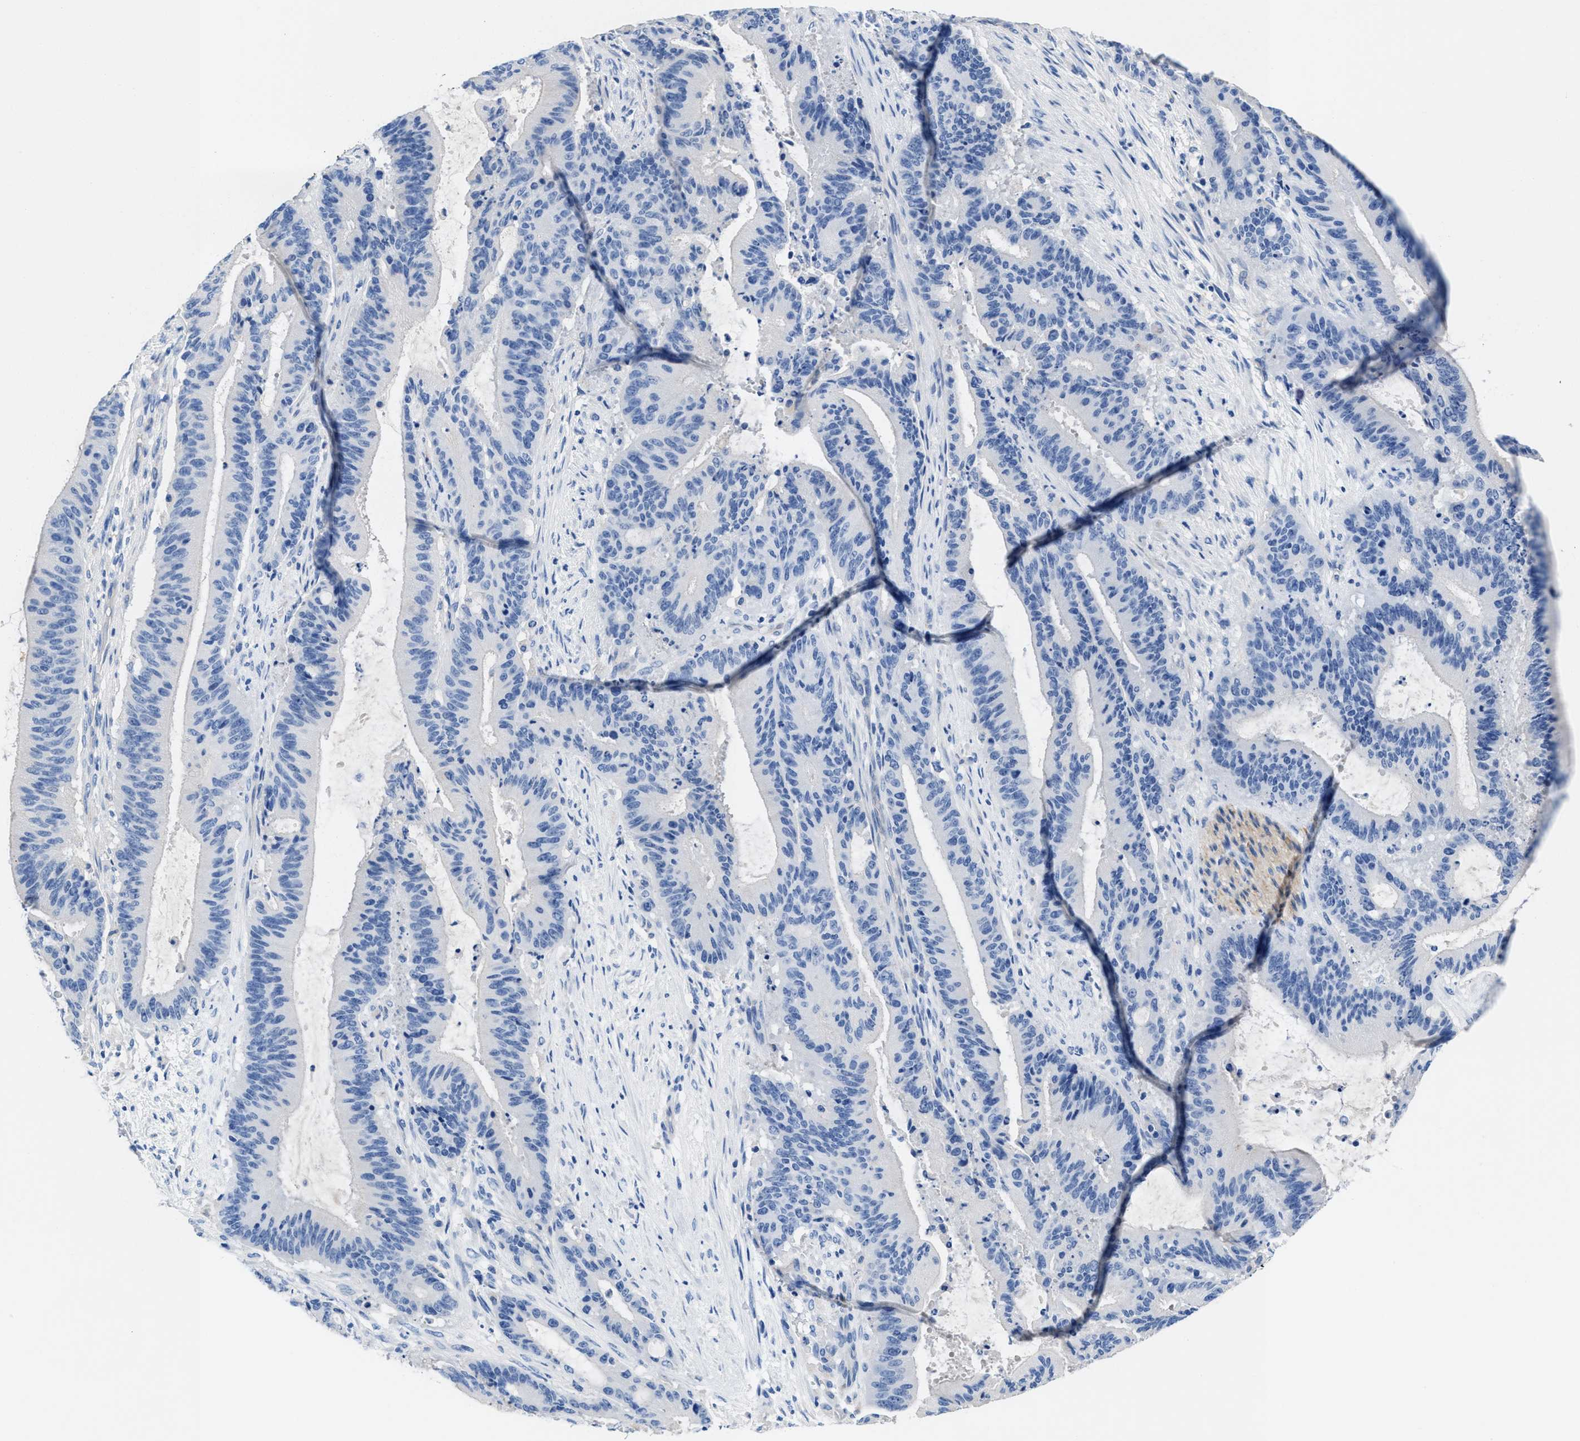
{"staining": {"intensity": "negative", "quantity": "none", "location": "none"}, "tissue": "liver cancer", "cell_type": "Tumor cells", "image_type": "cancer", "snomed": [{"axis": "morphology", "description": "Normal tissue, NOS"}, {"axis": "morphology", "description": "Cholangiocarcinoma"}, {"axis": "topography", "description": "Liver"}, {"axis": "topography", "description": "Peripheral nerve tissue"}], "caption": "High power microscopy image of an immunohistochemistry (IHC) photomicrograph of liver cancer (cholangiocarcinoma), revealing no significant expression in tumor cells. Brightfield microscopy of IHC stained with DAB (3,3'-diaminobenzidine) (brown) and hematoxylin (blue), captured at high magnification.", "gene": "SLFN13", "patient": {"sex": "female", "age": 73}}